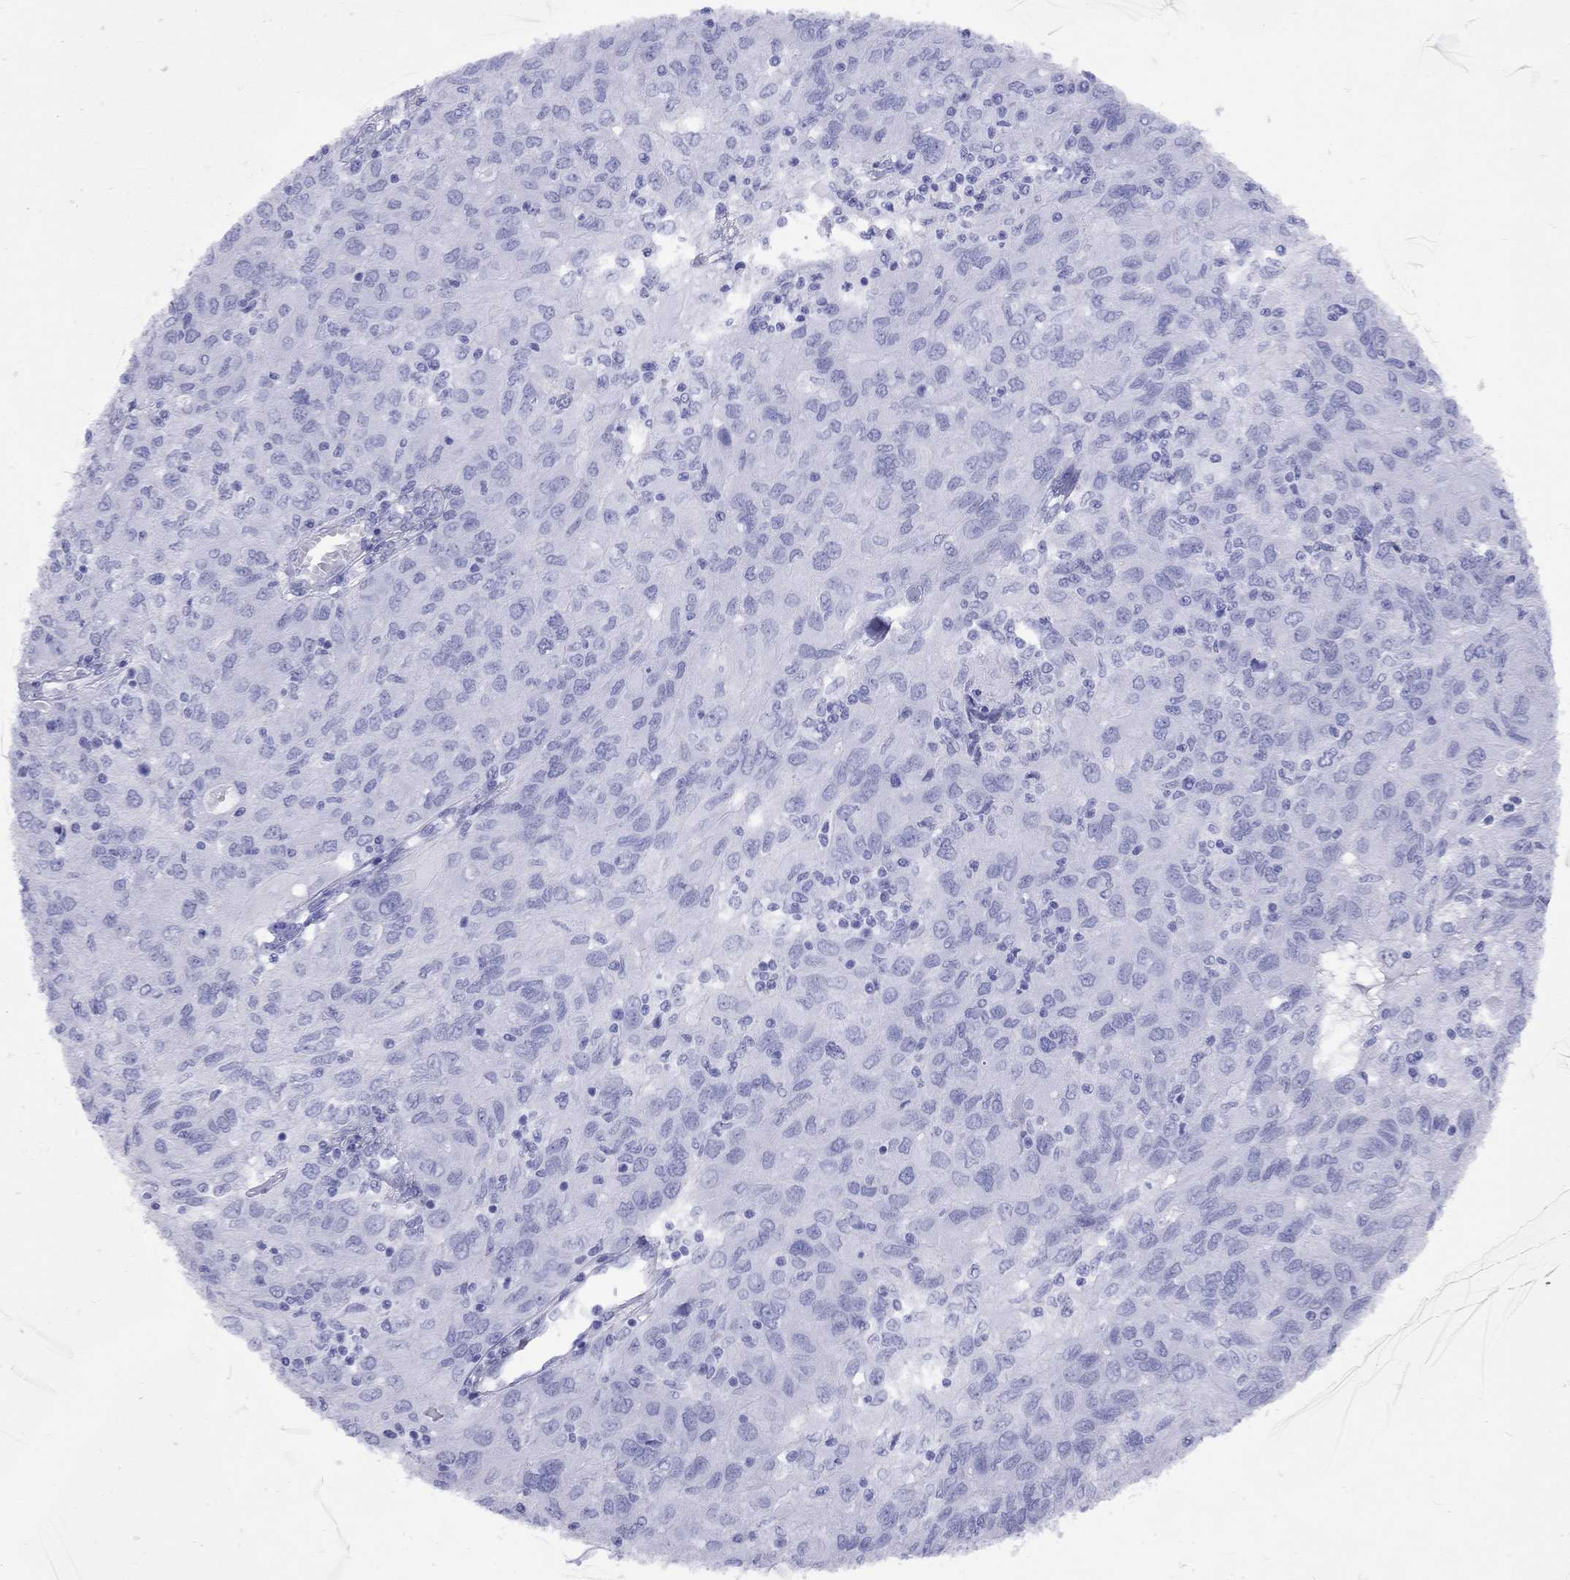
{"staining": {"intensity": "negative", "quantity": "none", "location": "none"}, "tissue": "ovarian cancer", "cell_type": "Tumor cells", "image_type": "cancer", "snomed": [{"axis": "morphology", "description": "Carcinoma, endometroid"}, {"axis": "topography", "description": "Ovary"}], "caption": "Photomicrograph shows no protein expression in tumor cells of ovarian endometroid carcinoma tissue. Nuclei are stained in blue.", "gene": "GRIA2", "patient": {"sex": "female", "age": 50}}